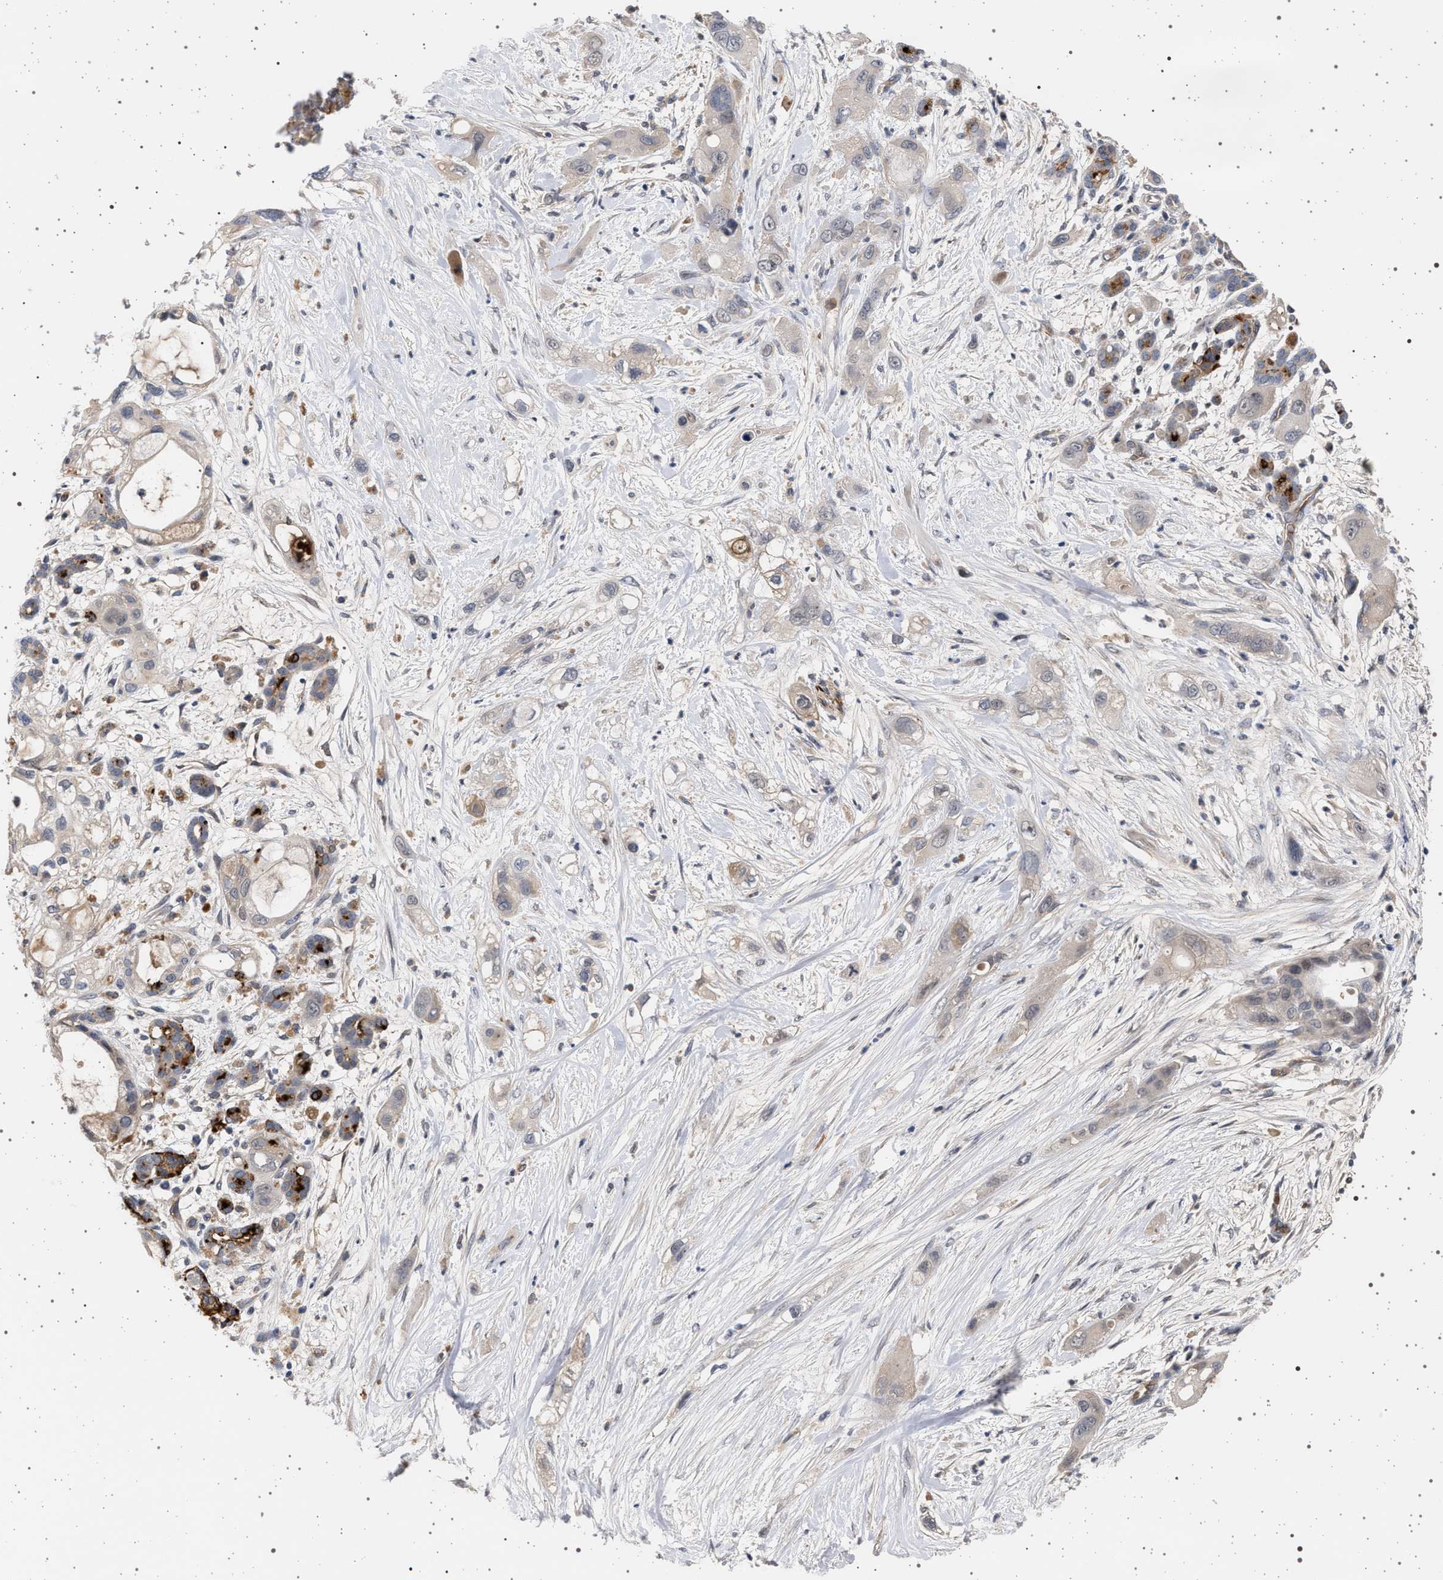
{"staining": {"intensity": "weak", "quantity": "25%-75%", "location": "cytoplasmic/membranous,nuclear"}, "tissue": "pancreatic cancer", "cell_type": "Tumor cells", "image_type": "cancer", "snomed": [{"axis": "morphology", "description": "Adenocarcinoma, NOS"}, {"axis": "topography", "description": "Pancreas"}], "caption": "Immunohistochemistry (DAB (3,3'-diaminobenzidine)) staining of human pancreatic cancer reveals weak cytoplasmic/membranous and nuclear protein expression in about 25%-75% of tumor cells.", "gene": "RBM48", "patient": {"sex": "male", "age": 59}}